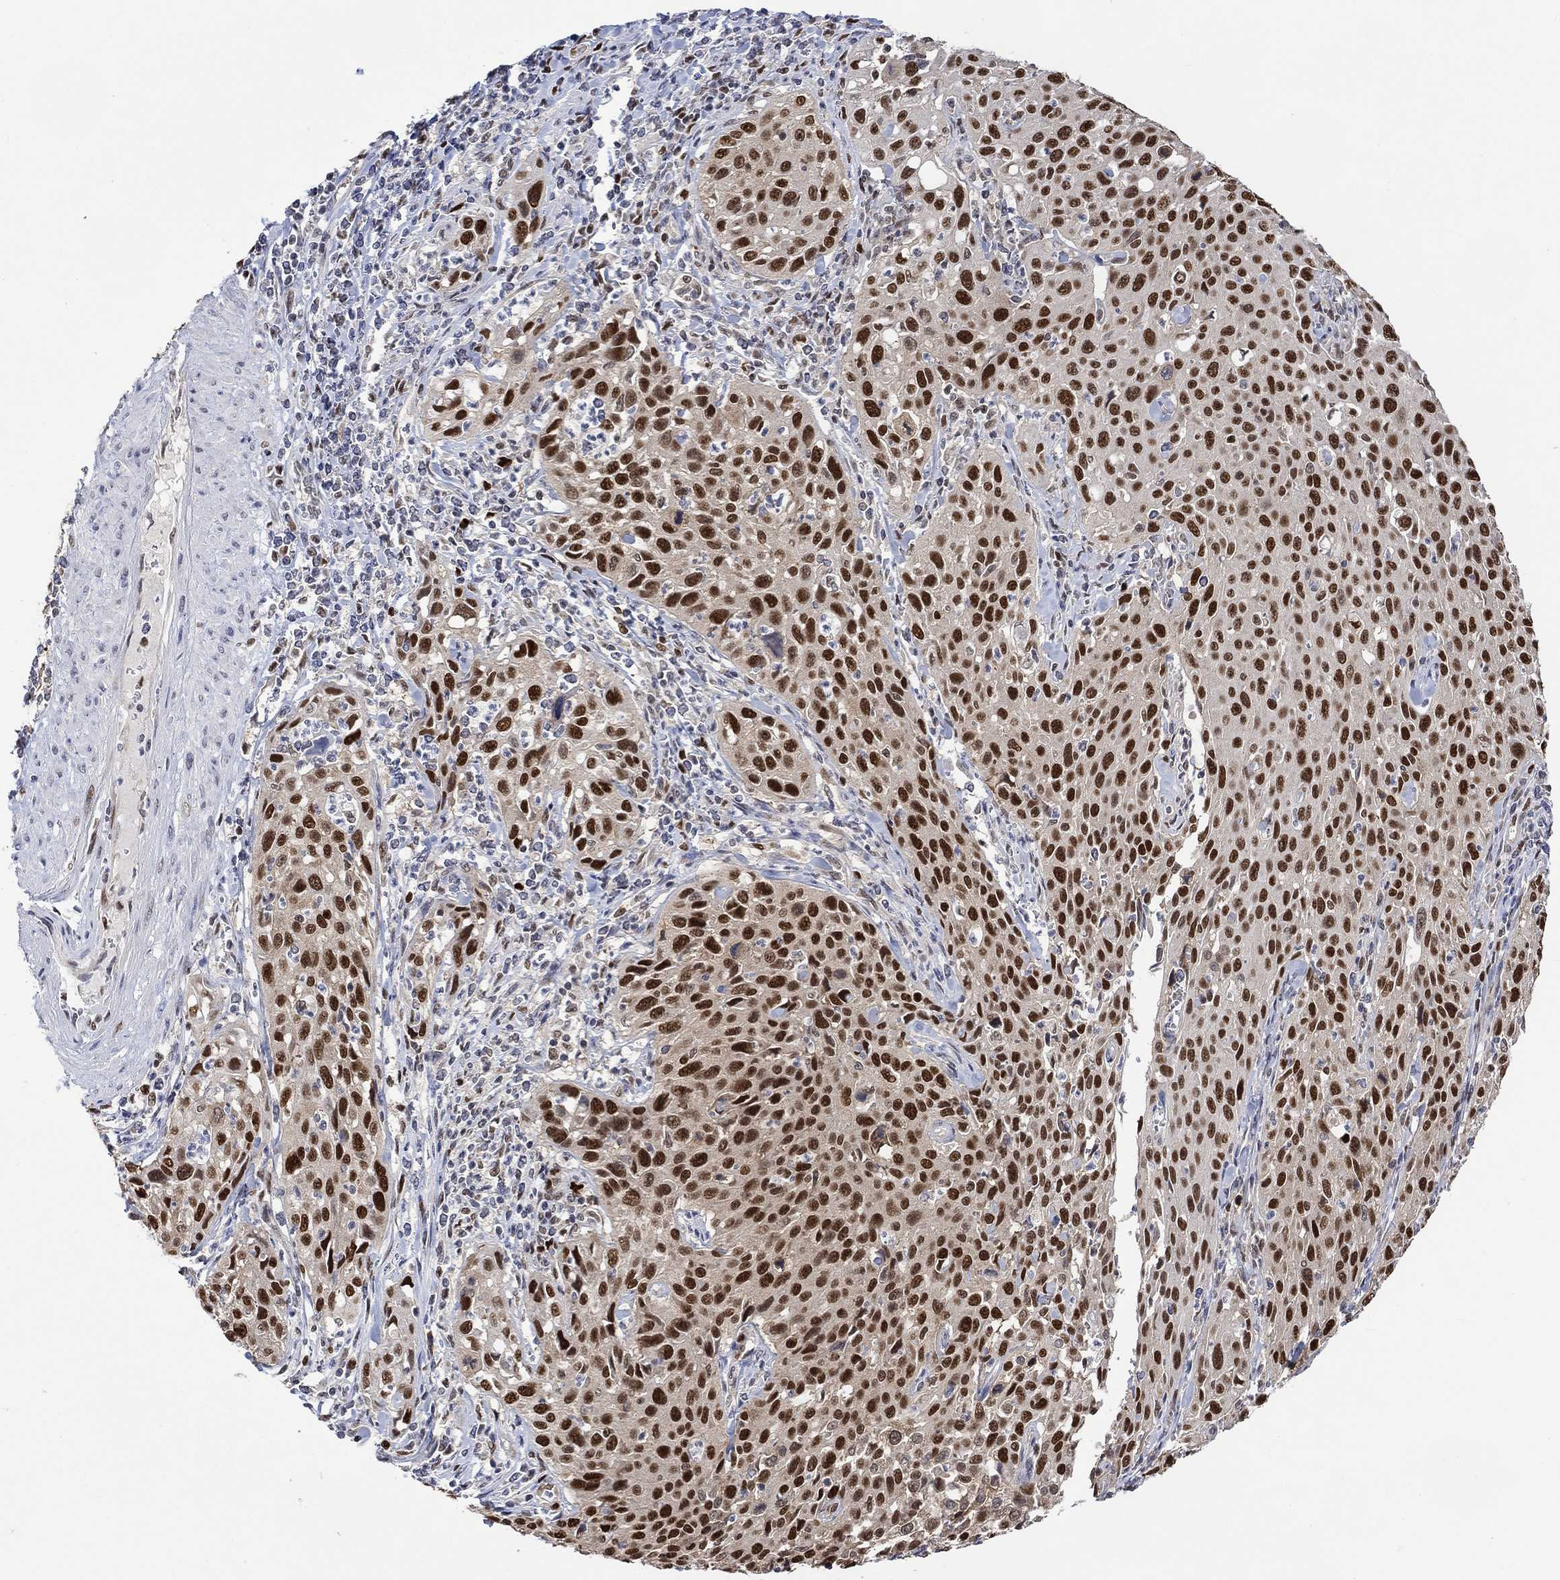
{"staining": {"intensity": "strong", "quantity": ">75%", "location": "nuclear"}, "tissue": "cervical cancer", "cell_type": "Tumor cells", "image_type": "cancer", "snomed": [{"axis": "morphology", "description": "Squamous cell carcinoma, NOS"}, {"axis": "topography", "description": "Cervix"}], "caption": "Cervical cancer was stained to show a protein in brown. There is high levels of strong nuclear positivity in about >75% of tumor cells.", "gene": "RAD54L2", "patient": {"sex": "female", "age": 26}}